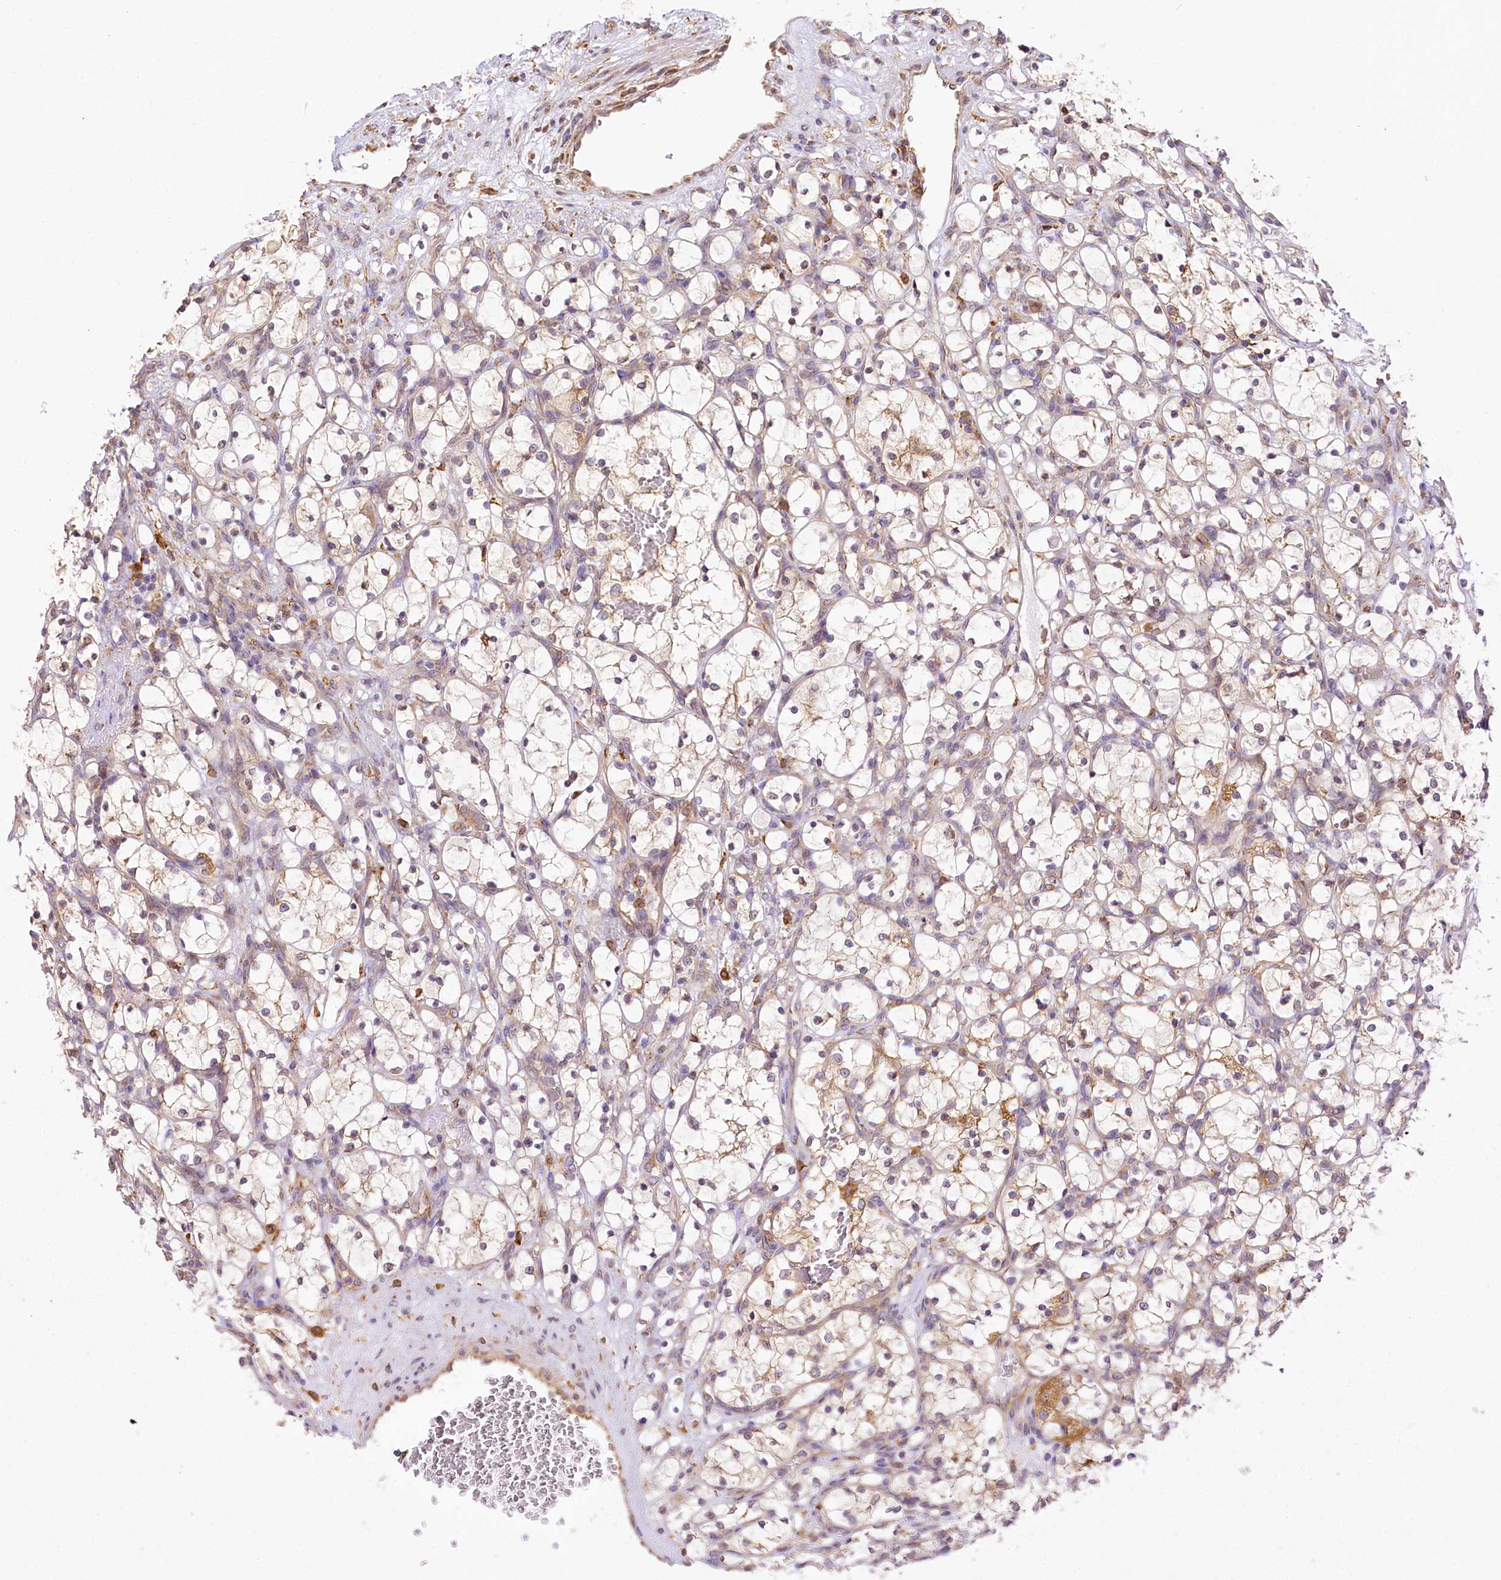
{"staining": {"intensity": "weak", "quantity": "25%-75%", "location": "cytoplasmic/membranous"}, "tissue": "renal cancer", "cell_type": "Tumor cells", "image_type": "cancer", "snomed": [{"axis": "morphology", "description": "Adenocarcinoma, NOS"}, {"axis": "topography", "description": "Kidney"}], "caption": "Protein analysis of adenocarcinoma (renal) tissue demonstrates weak cytoplasmic/membranous expression in about 25%-75% of tumor cells. (IHC, brightfield microscopy, high magnification).", "gene": "PPIP5K2", "patient": {"sex": "female", "age": 69}}